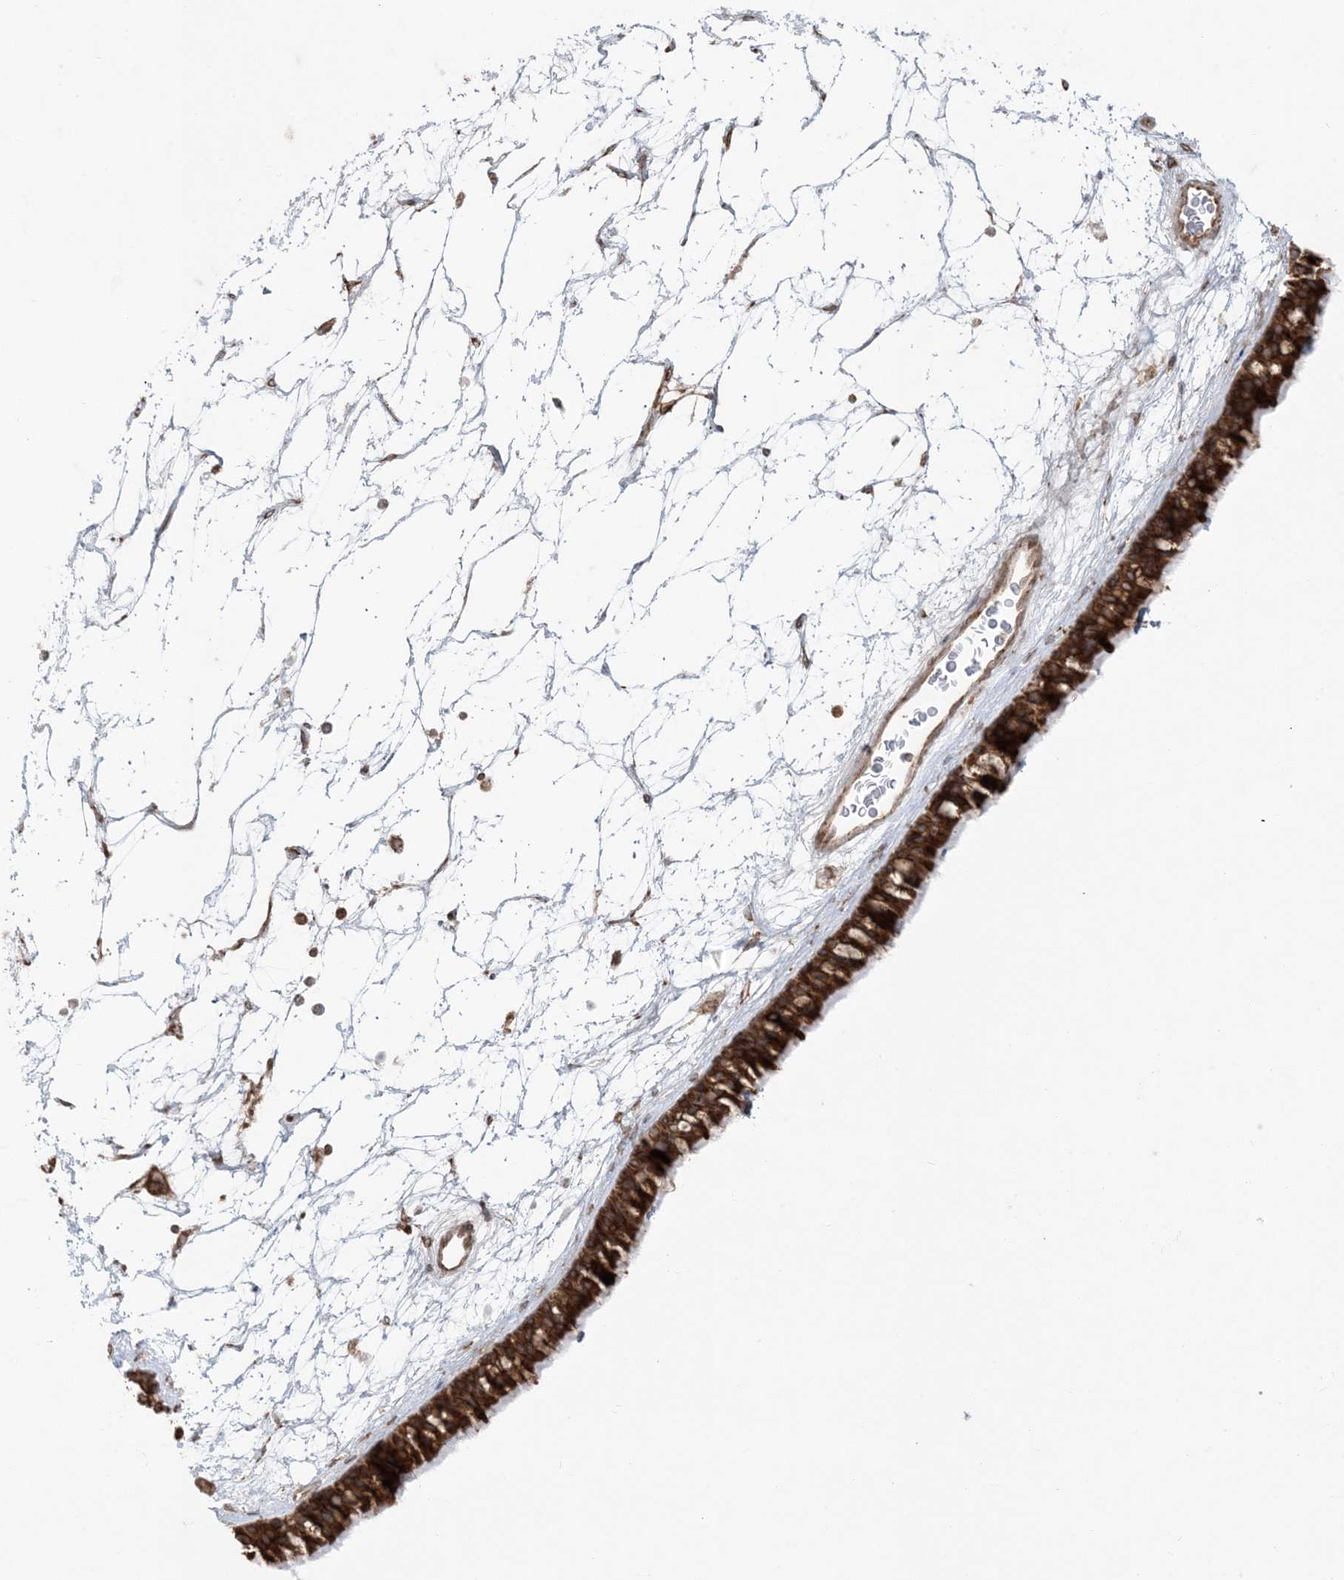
{"staining": {"intensity": "strong", "quantity": ">75%", "location": "cytoplasmic/membranous"}, "tissue": "nasopharynx", "cell_type": "Respiratory epithelial cells", "image_type": "normal", "snomed": [{"axis": "morphology", "description": "Normal tissue, NOS"}, {"axis": "topography", "description": "Nasopharynx"}], "caption": "Unremarkable nasopharynx was stained to show a protein in brown. There is high levels of strong cytoplasmic/membranous expression in approximately >75% of respiratory epithelial cells. Using DAB (brown) and hematoxylin (blue) stains, captured at high magnification using brightfield microscopy.", "gene": "UBXN4", "patient": {"sex": "male", "age": 64}}